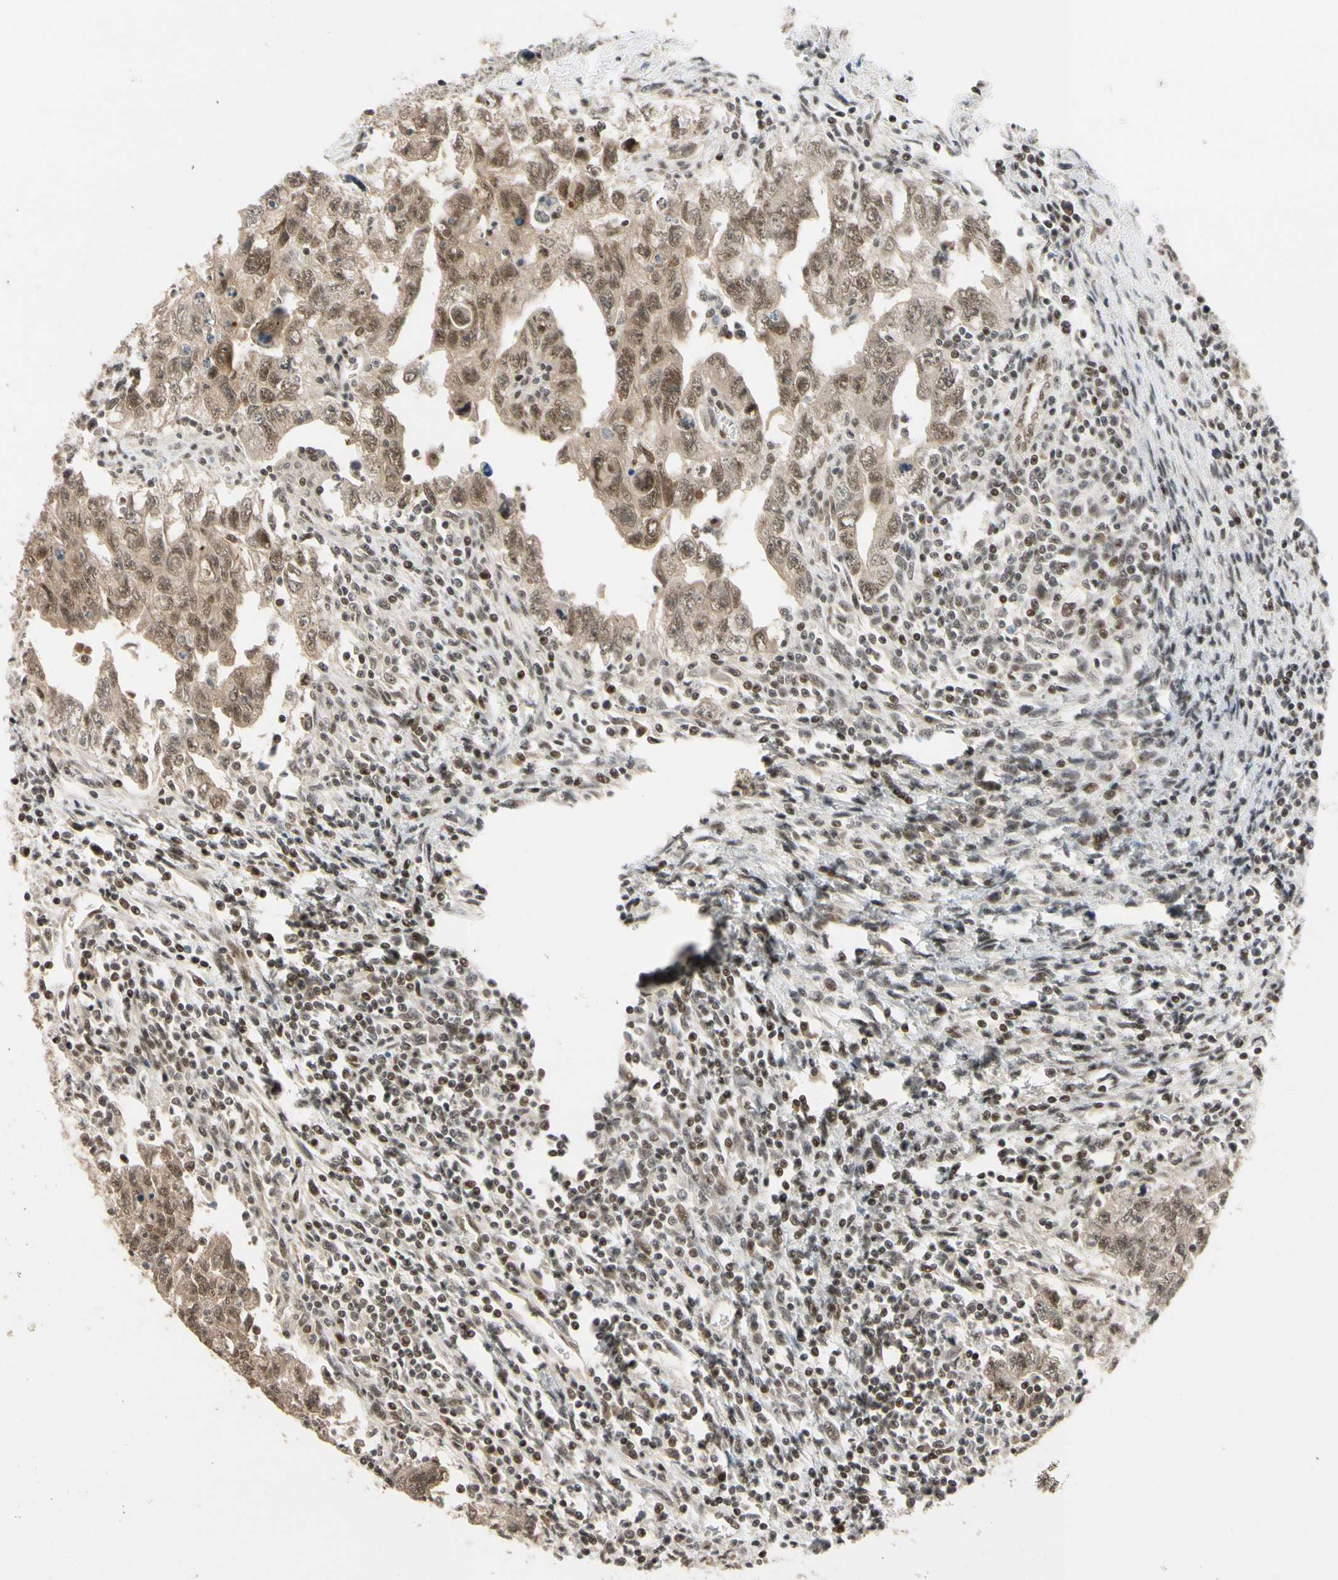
{"staining": {"intensity": "moderate", "quantity": ">75%", "location": "cytoplasmic/membranous,nuclear"}, "tissue": "testis cancer", "cell_type": "Tumor cells", "image_type": "cancer", "snomed": [{"axis": "morphology", "description": "Carcinoma, Embryonal, NOS"}, {"axis": "topography", "description": "Testis"}], "caption": "DAB (3,3'-diaminobenzidine) immunohistochemical staining of testis cancer (embryonal carcinoma) demonstrates moderate cytoplasmic/membranous and nuclear protein positivity in approximately >75% of tumor cells.", "gene": "TAF4", "patient": {"sex": "male", "age": 28}}